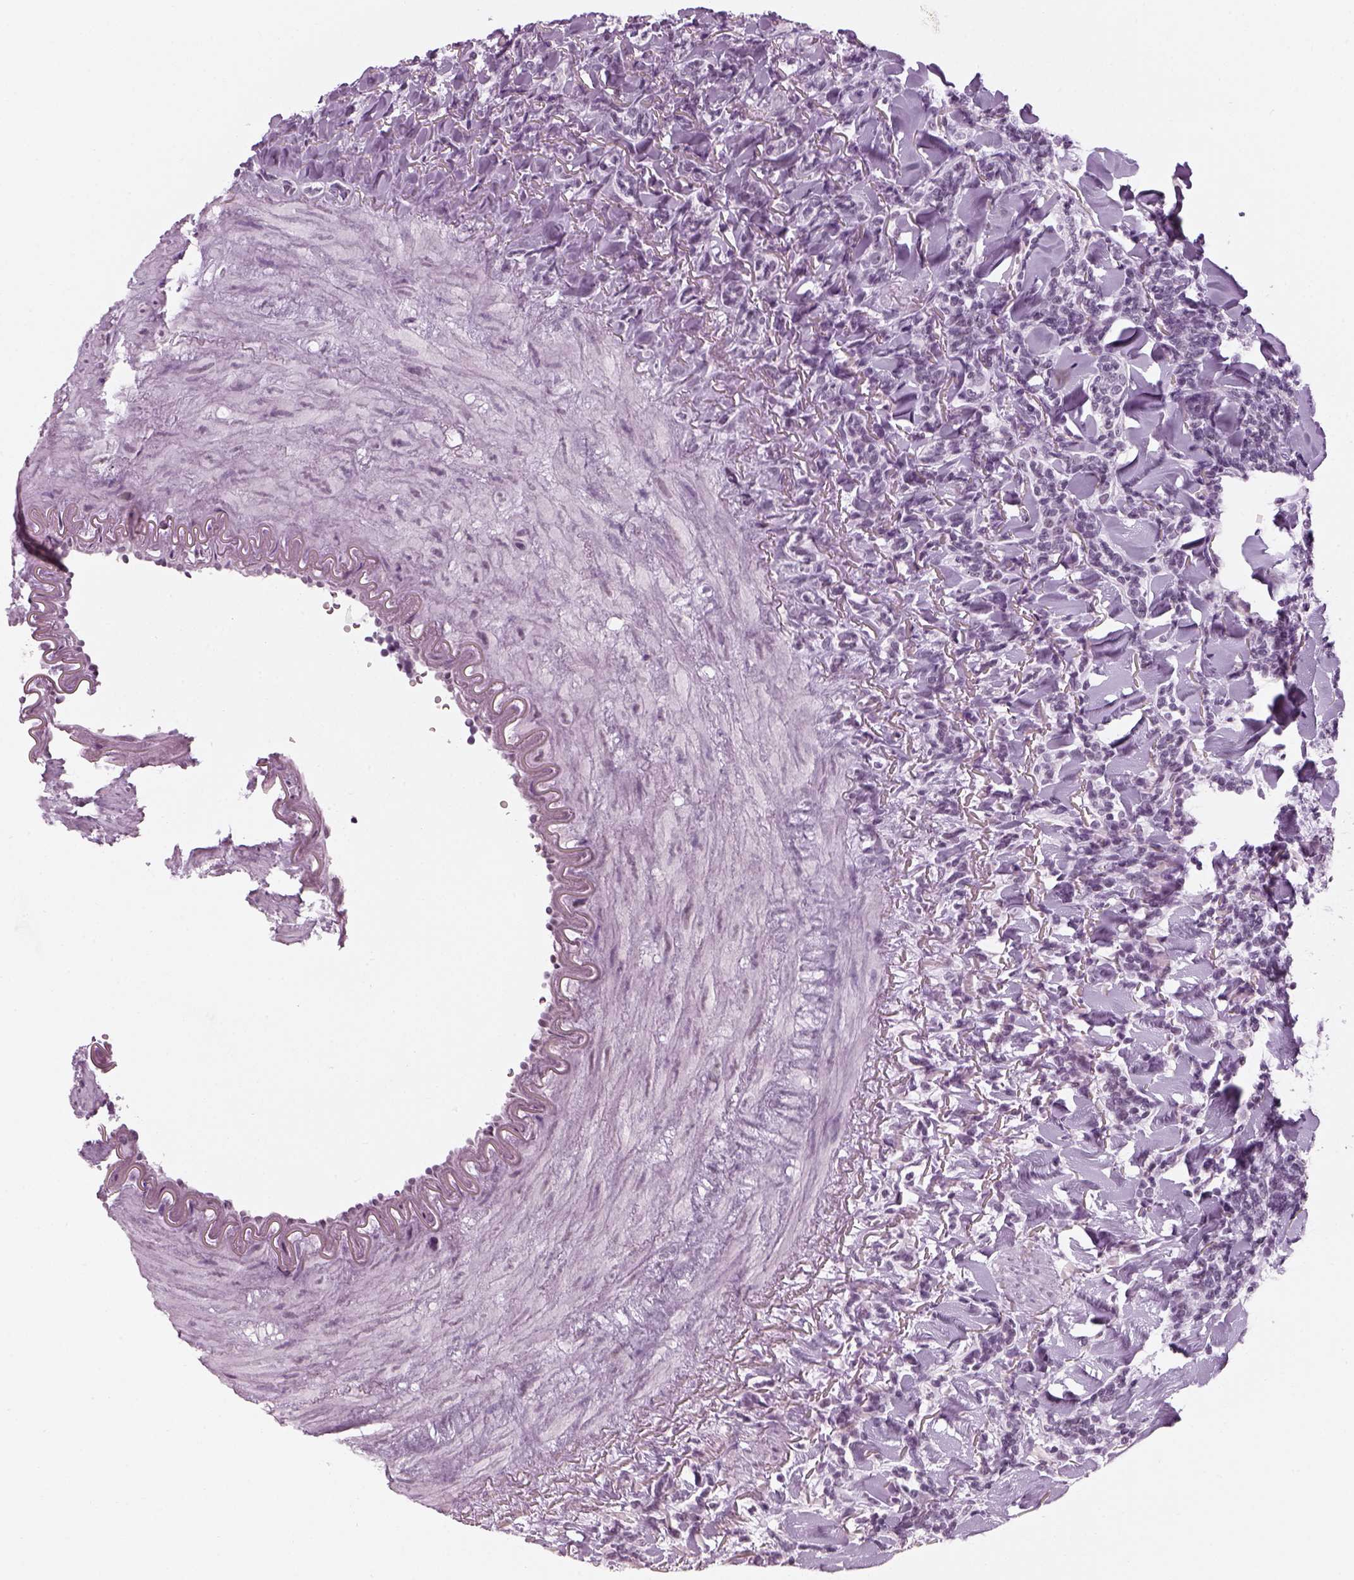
{"staining": {"intensity": "negative", "quantity": "none", "location": "none"}, "tissue": "lymphoma", "cell_type": "Tumor cells", "image_type": "cancer", "snomed": [{"axis": "morphology", "description": "Malignant lymphoma, non-Hodgkin's type, Low grade"}, {"axis": "topography", "description": "Lymph node"}], "caption": "DAB (3,3'-diaminobenzidine) immunohistochemical staining of malignant lymphoma, non-Hodgkin's type (low-grade) displays no significant staining in tumor cells.", "gene": "KCNG2", "patient": {"sex": "female", "age": 56}}